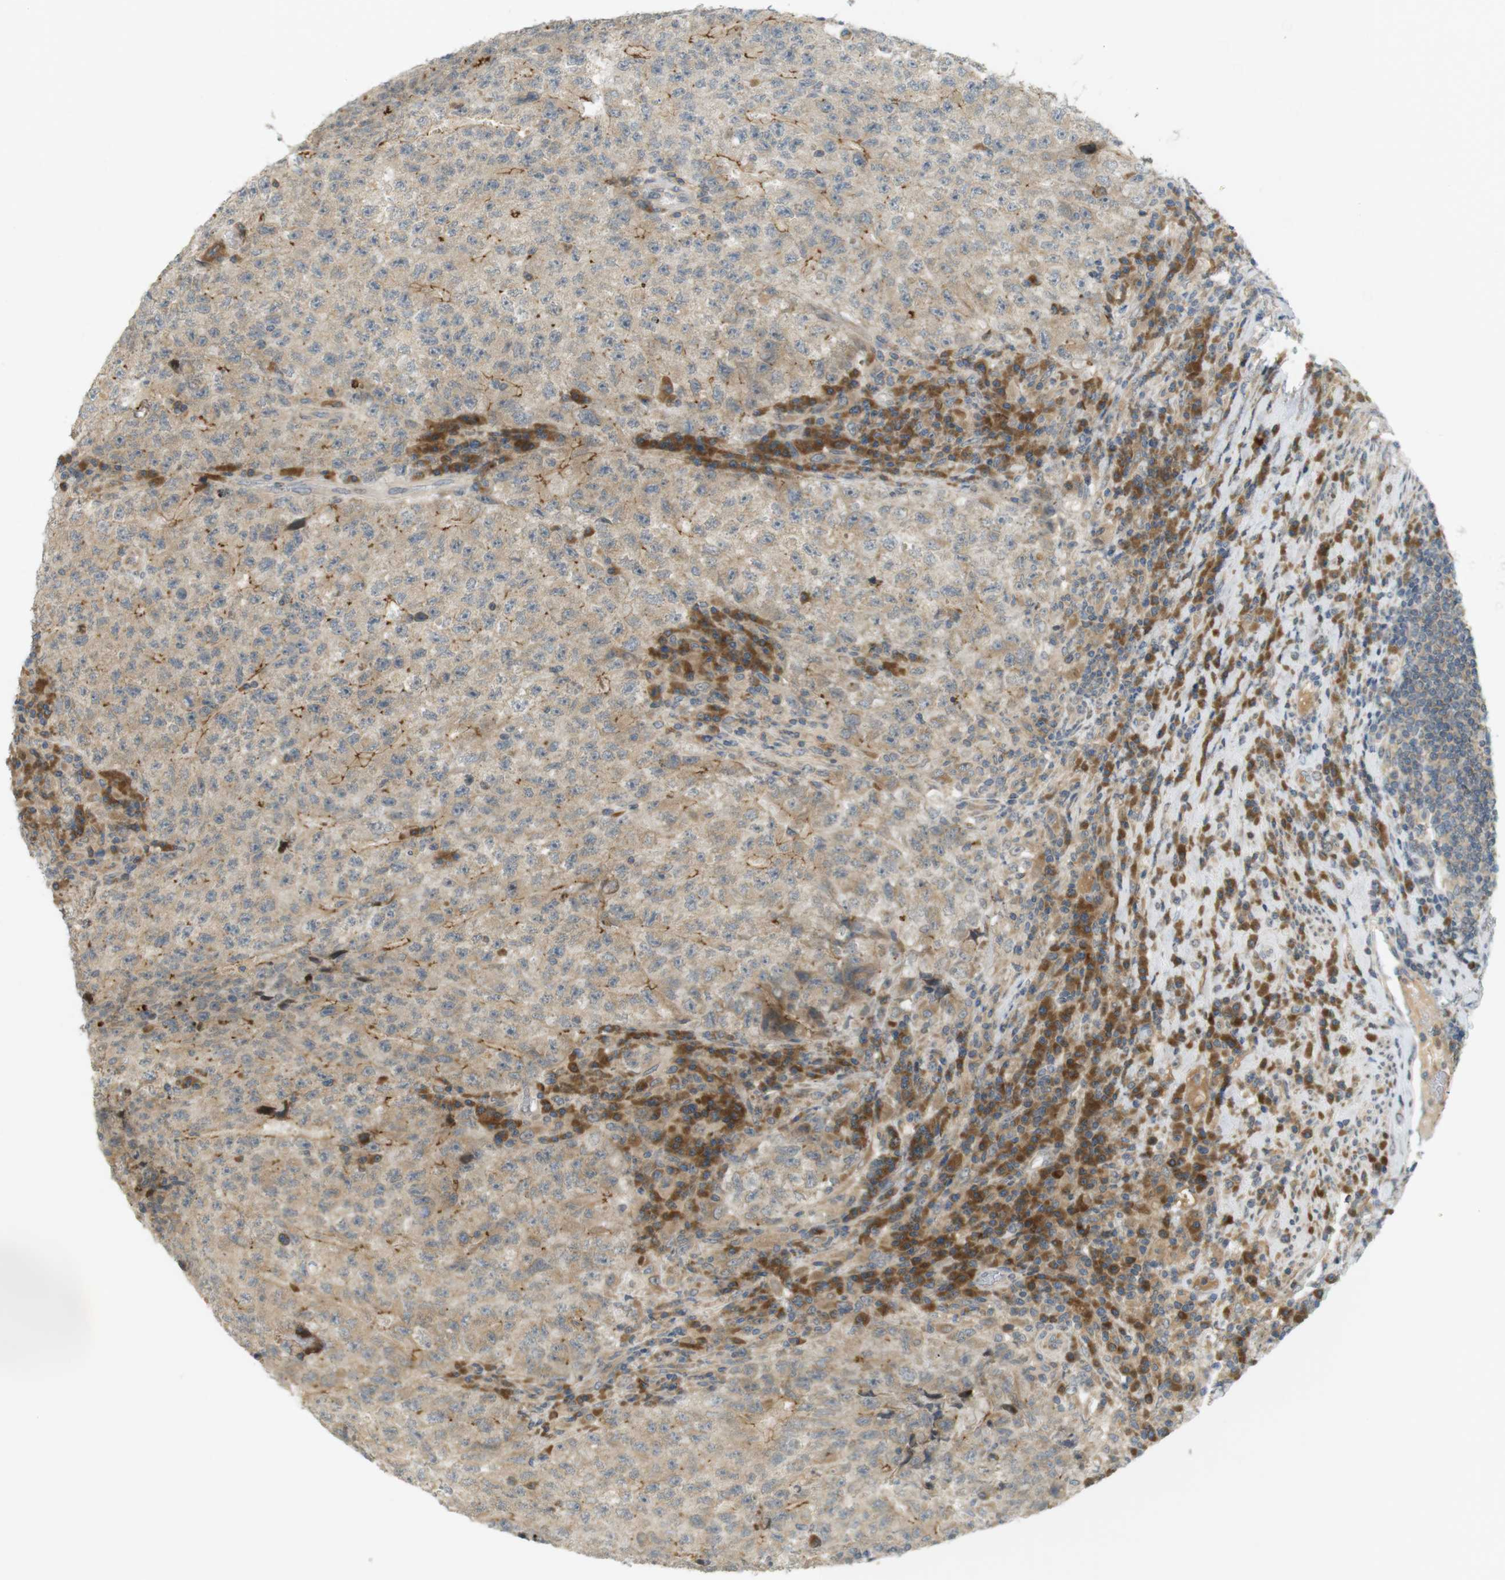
{"staining": {"intensity": "moderate", "quantity": "25%-75%", "location": "cytoplasmic/membranous"}, "tissue": "testis cancer", "cell_type": "Tumor cells", "image_type": "cancer", "snomed": [{"axis": "morphology", "description": "Necrosis, NOS"}, {"axis": "morphology", "description": "Carcinoma, Embryonal, NOS"}, {"axis": "topography", "description": "Testis"}], "caption": "Moderate cytoplasmic/membranous protein staining is identified in about 25%-75% of tumor cells in embryonal carcinoma (testis). The staining is performed using DAB (3,3'-diaminobenzidine) brown chromogen to label protein expression. The nuclei are counter-stained blue using hematoxylin.", "gene": "CLRN3", "patient": {"sex": "male", "age": 19}}